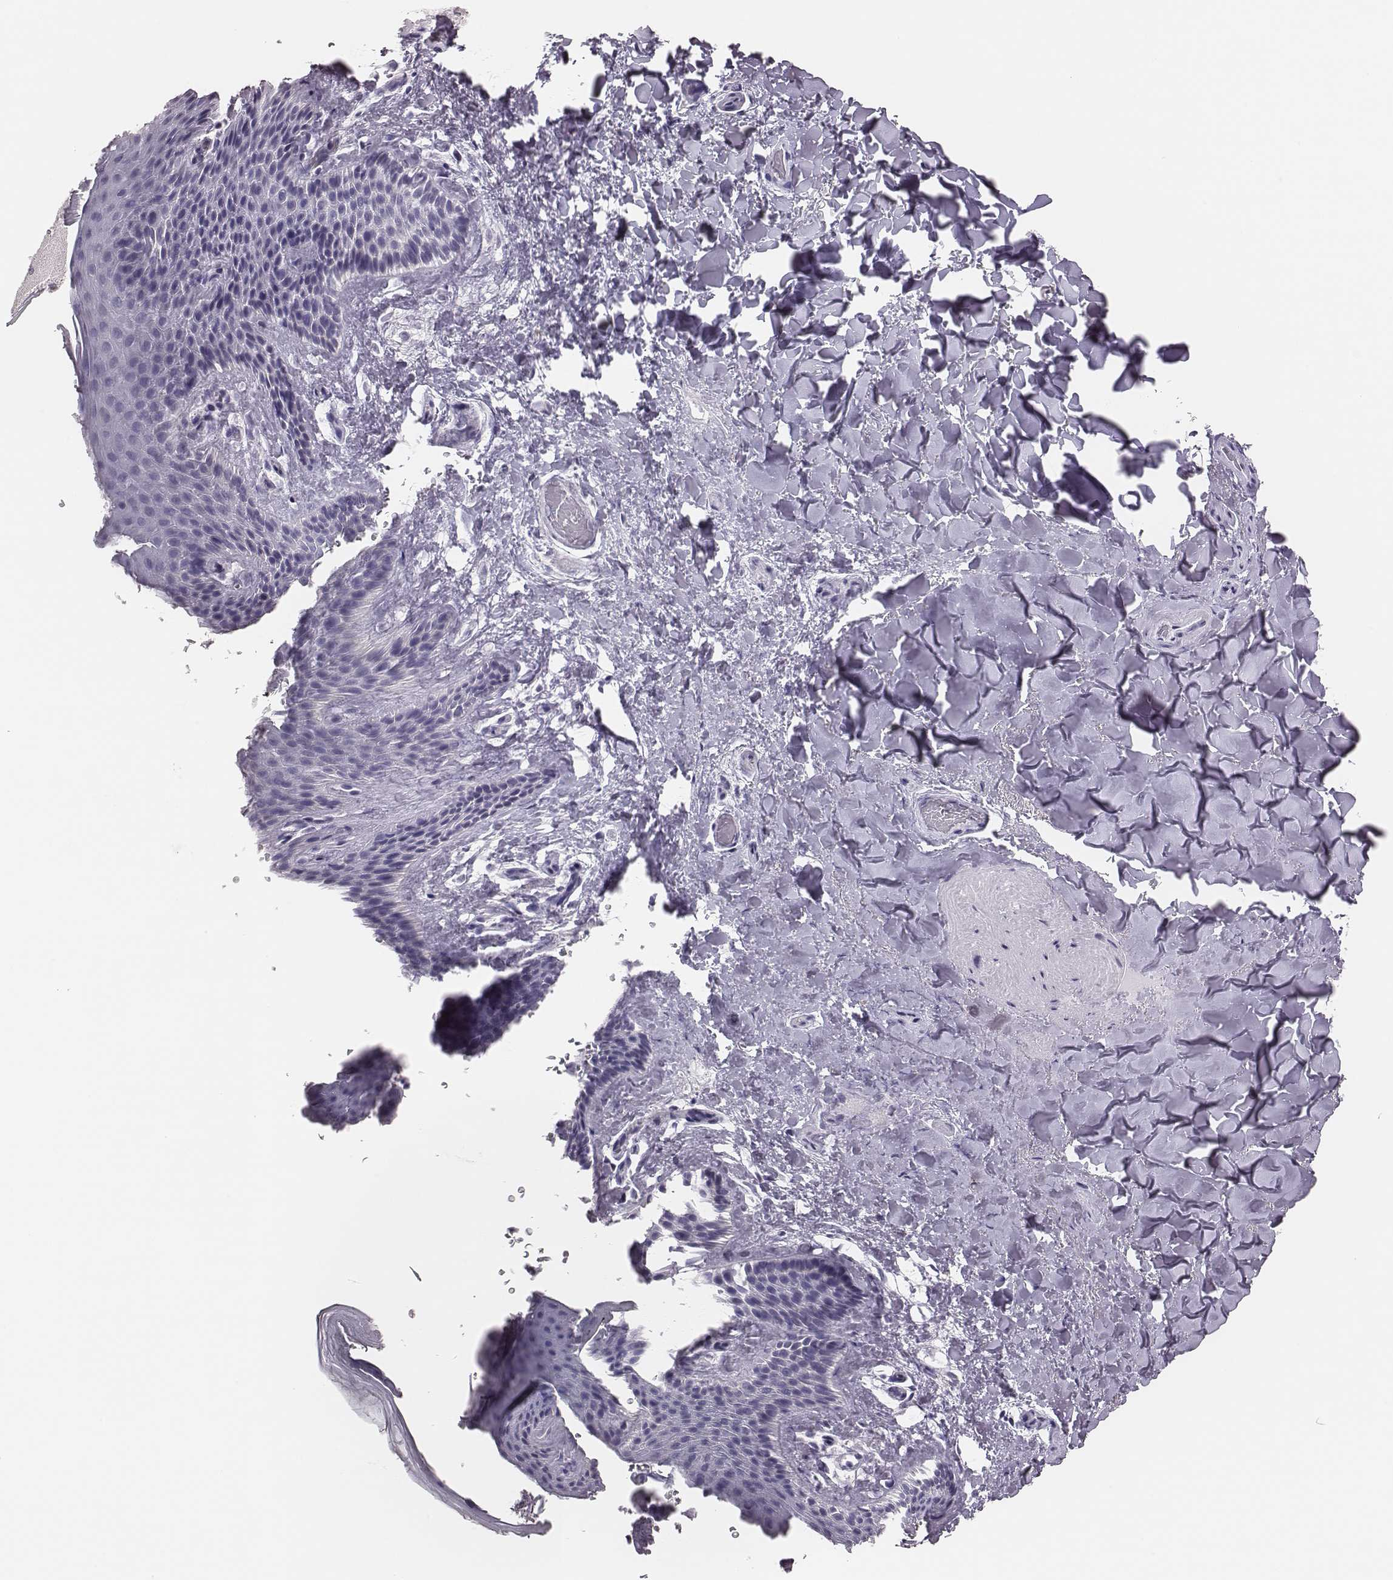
{"staining": {"intensity": "negative", "quantity": "none", "location": "none"}, "tissue": "skin", "cell_type": "Epidermal cells", "image_type": "normal", "snomed": [{"axis": "morphology", "description": "Normal tissue, NOS"}, {"axis": "topography", "description": "Anal"}], "caption": "Immunohistochemical staining of benign human skin shows no significant positivity in epidermal cells. (Immunohistochemistry (ihc), brightfield microscopy, high magnification).", "gene": "H1", "patient": {"sex": "male", "age": 36}}